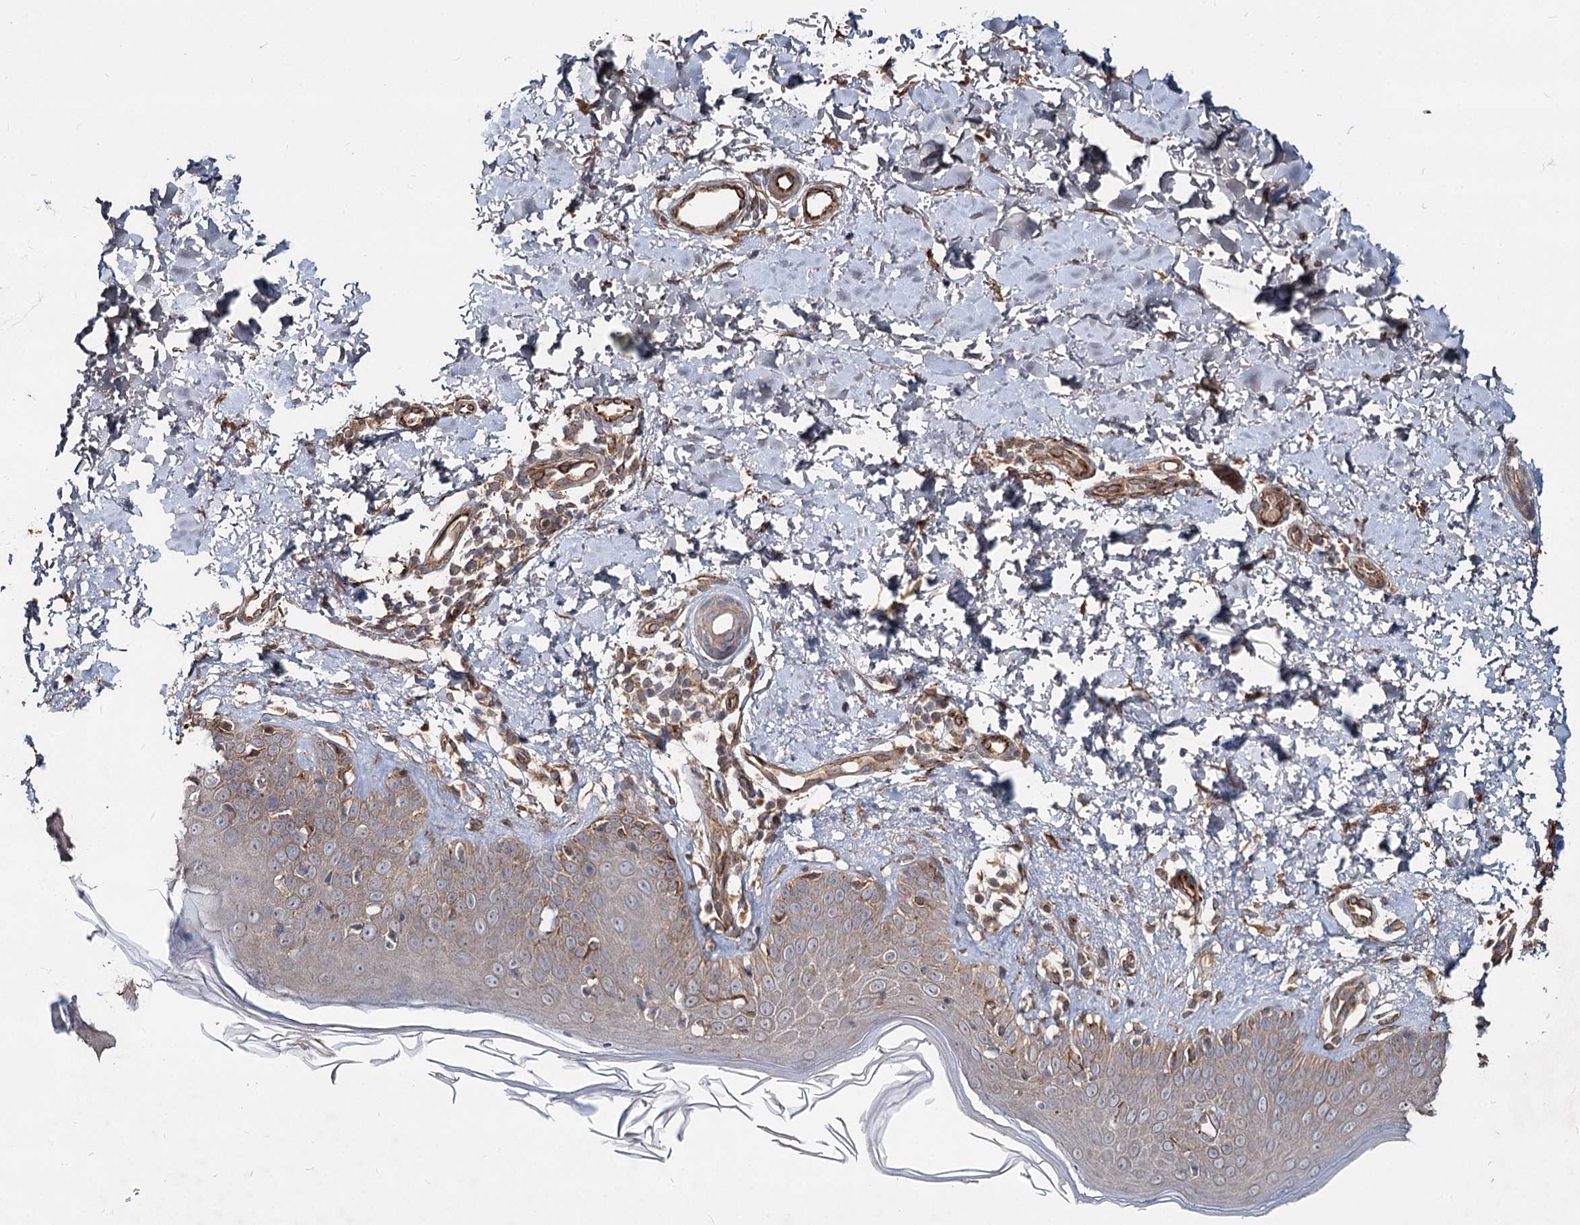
{"staining": {"intensity": "moderate", "quantity": ">75%", "location": "cytoplasmic/membranous"}, "tissue": "skin", "cell_type": "Fibroblasts", "image_type": "normal", "snomed": [{"axis": "morphology", "description": "Normal tissue, NOS"}, {"axis": "topography", "description": "Skin"}], "caption": "Fibroblasts show medium levels of moderate cytoplasmic/membranous expression in approximately >75% of cells in unremarkable human skin. The staining was performed using DAB (3,3'-diaminobenzidine), with brown indicating positive protein expression. Nuclei are stained blue with hematoxylin.", "gene": "SPART", "patient": {"sex": "male", "age": 52}}